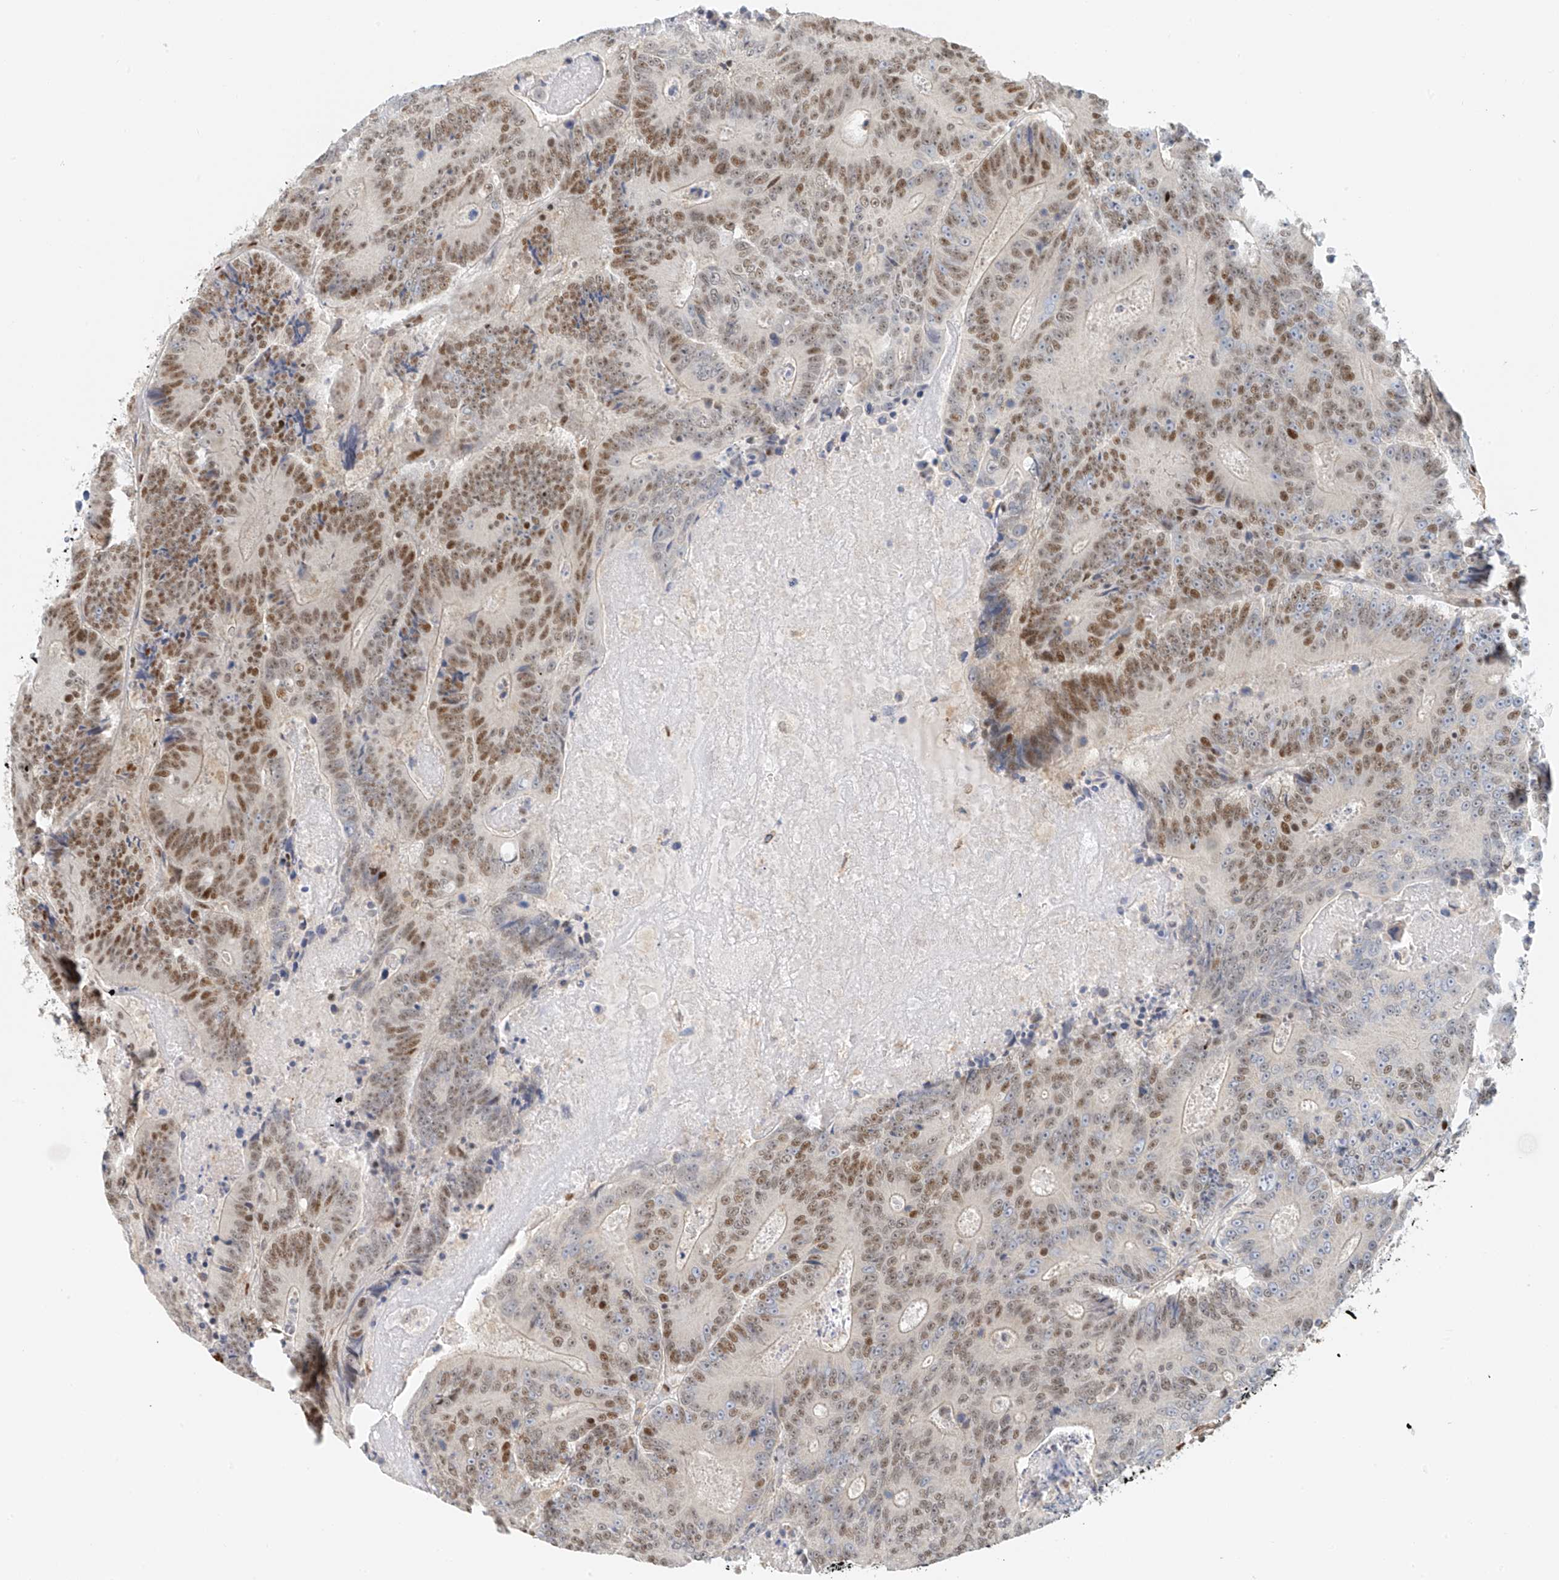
{"staining": {"intensity": "moderate", "quantity": ">75%", "location": "nuclear"}, "tissue": "colorectal cancer", "cell_type": "Tumor cells", "image_type": "cancer", "snomed": [{"axis": "morphology", "description": "Adenocarcinoma, NOS"}, {"axis": "topography", "description": "Colon"}], "caption": "Immunohistochemistry (IHC) photomicrograph of neoplastic tissue: colorectal cancer (adenocarcinoma) stained using IHC displays medium levels of moderate protein expression localized specifically in the nuclear of tumor cells, appearing as a nuclear brown color.", "gene": "ZNF514", "patient": {"sex": "male", "age": 83}}